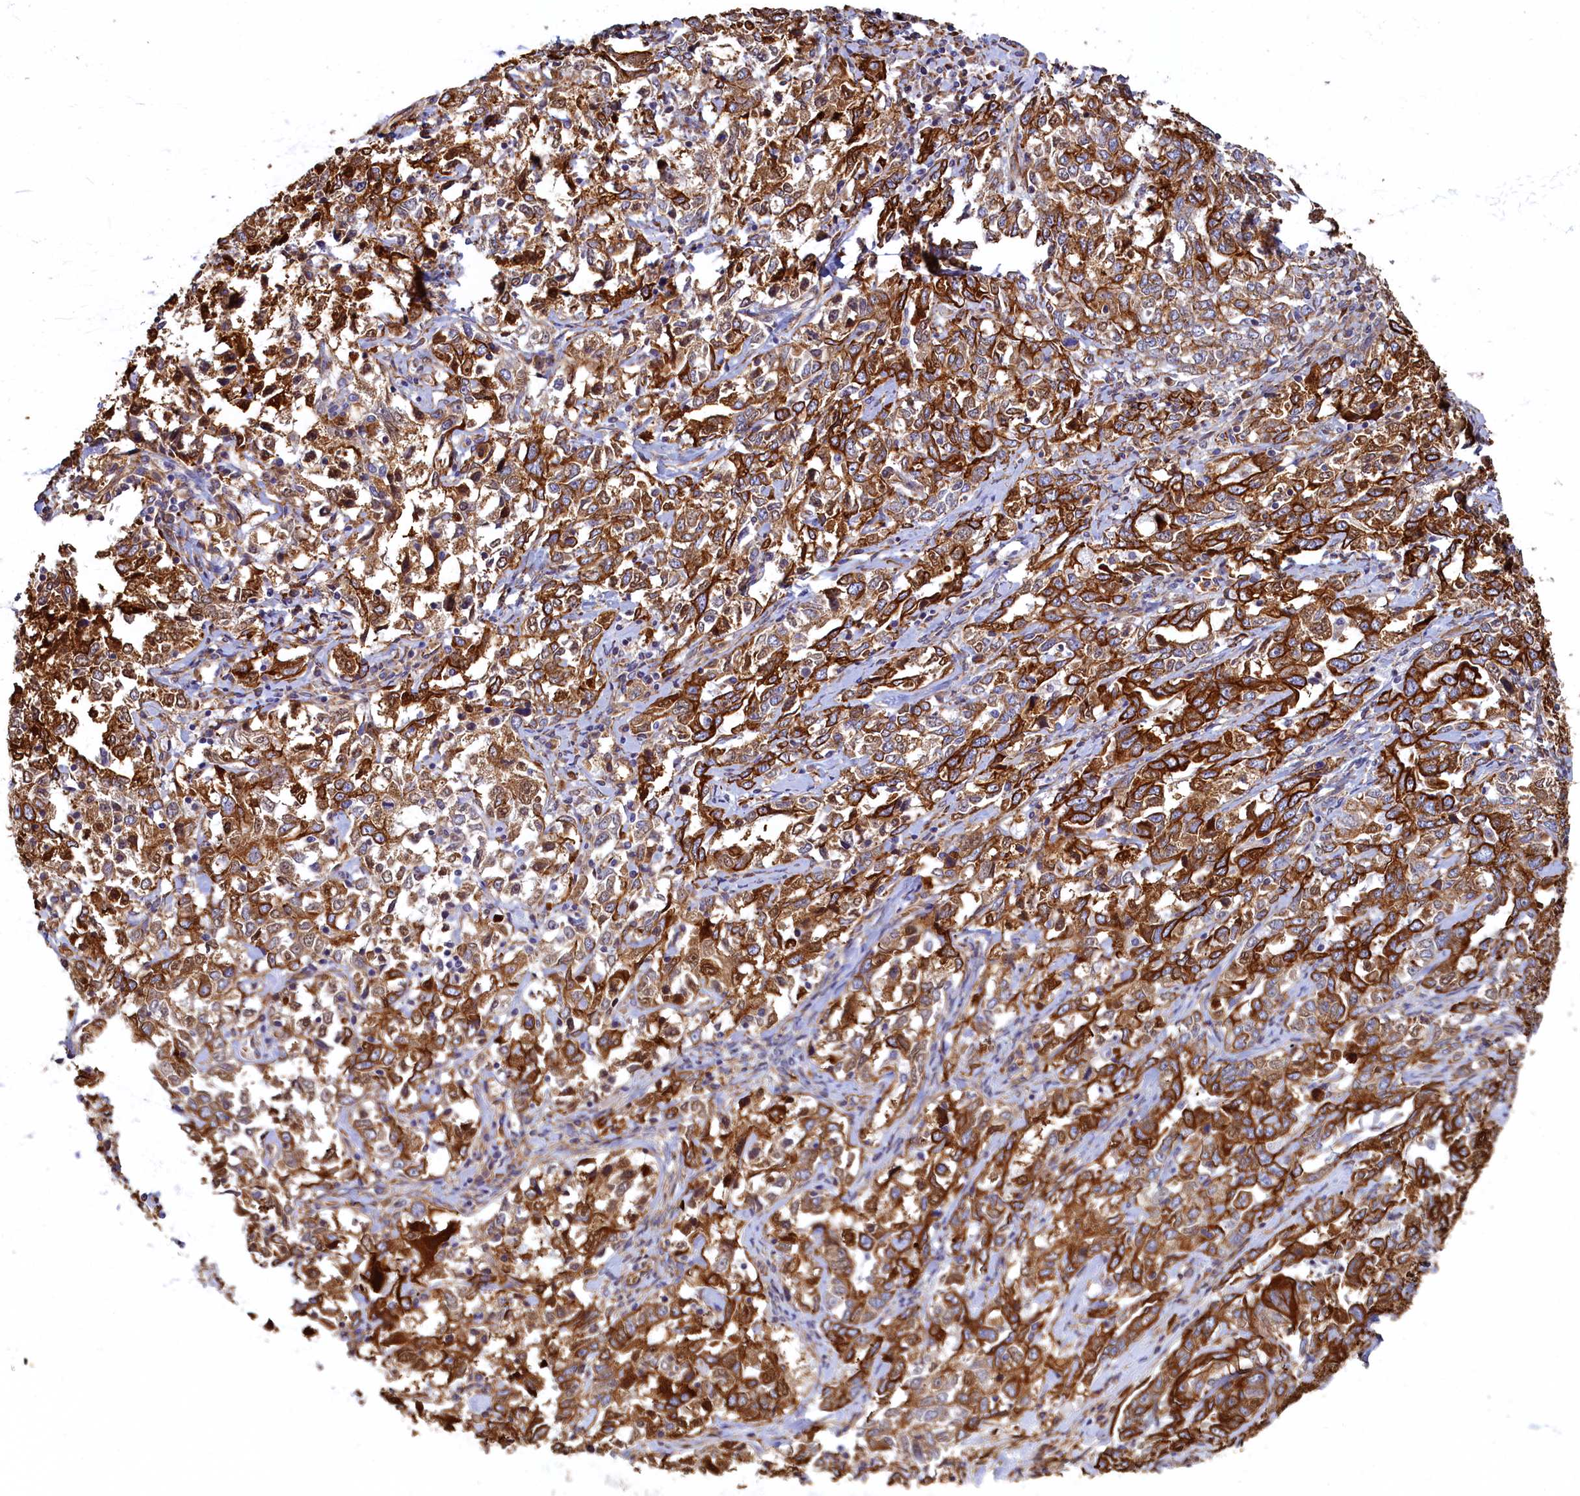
{"staining": {"intensity": "strong", "quantity": "25%-75%", "location": "cytoplasmic/membranous"}, "tissue": "ovarian cancer", "cell_type": "Tumor cells", "image_type": "cancer", "snomed": [{"axis": "morphology", "description": "Carcinoma, endometroid"}, {"axis": "topography", "description": "Ovary"}], "caption": "Strong cytoplasmic/membranous protein staining is identified in about 25%-75% of tumor cells in ovarian cancer.", "gene": "LRRC57", "patient": {"sex": "female", "age": 62}}